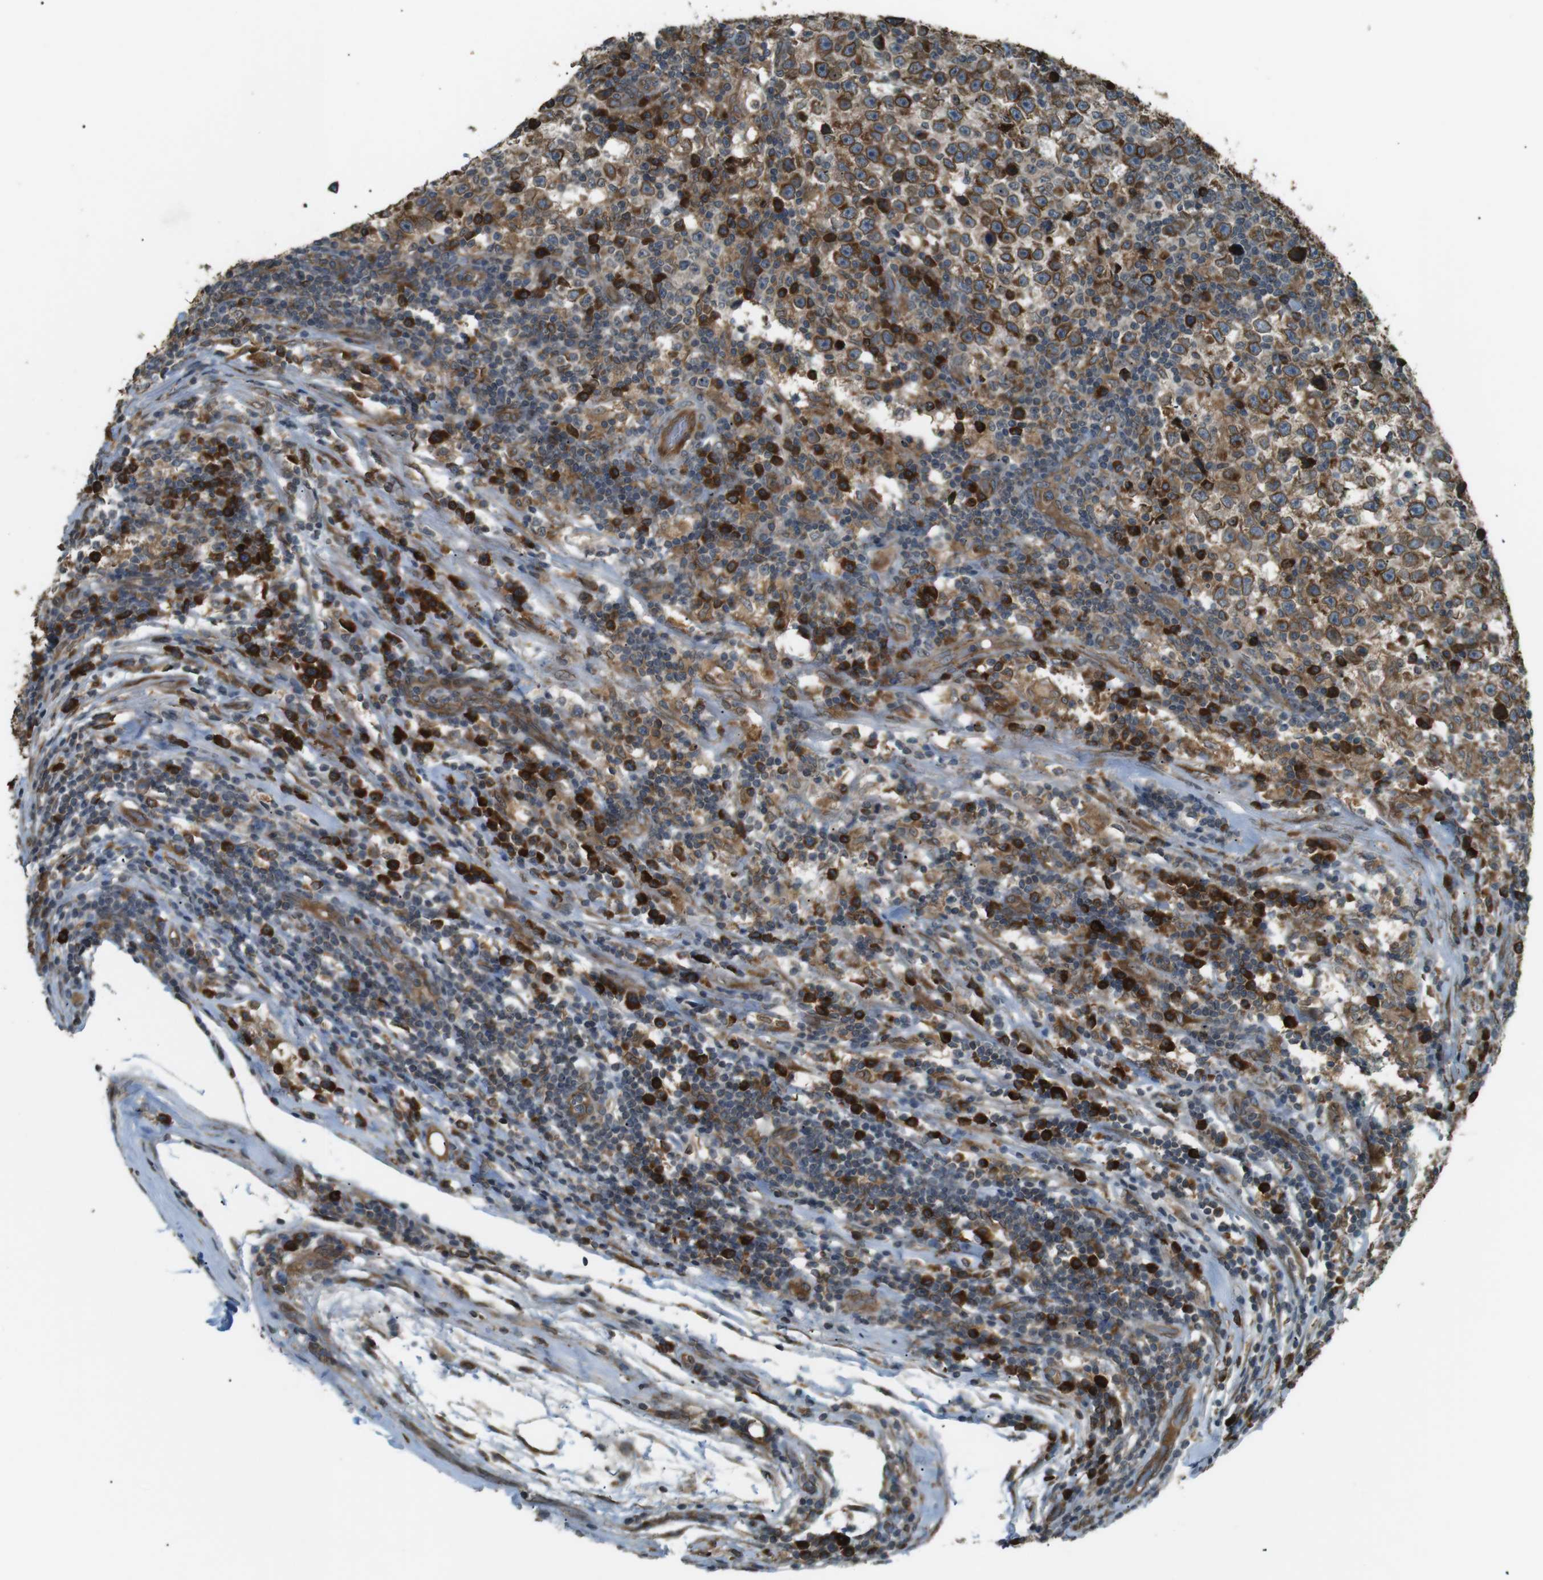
{"staining": {"intensity": "strong", "quantity": ">75%", "location": "cytoplasmic/membranous"}, "tissue": "testis cancer", "cell_type": "Tumor cells", "image_type": "cancer", "snomed": [{"axis": "morphology", "description": "Seminoma, NOS"}, {"axis": "topography", "description": "Testis"}], "caption": "Testis cancer was stained to show a protein in brown. There is high levels of strong cytoplasmic/membranous staining in approximately >75% of tumor cells.", "gene": "TMED4", "patient": {"sex": "male", "age": 43}}